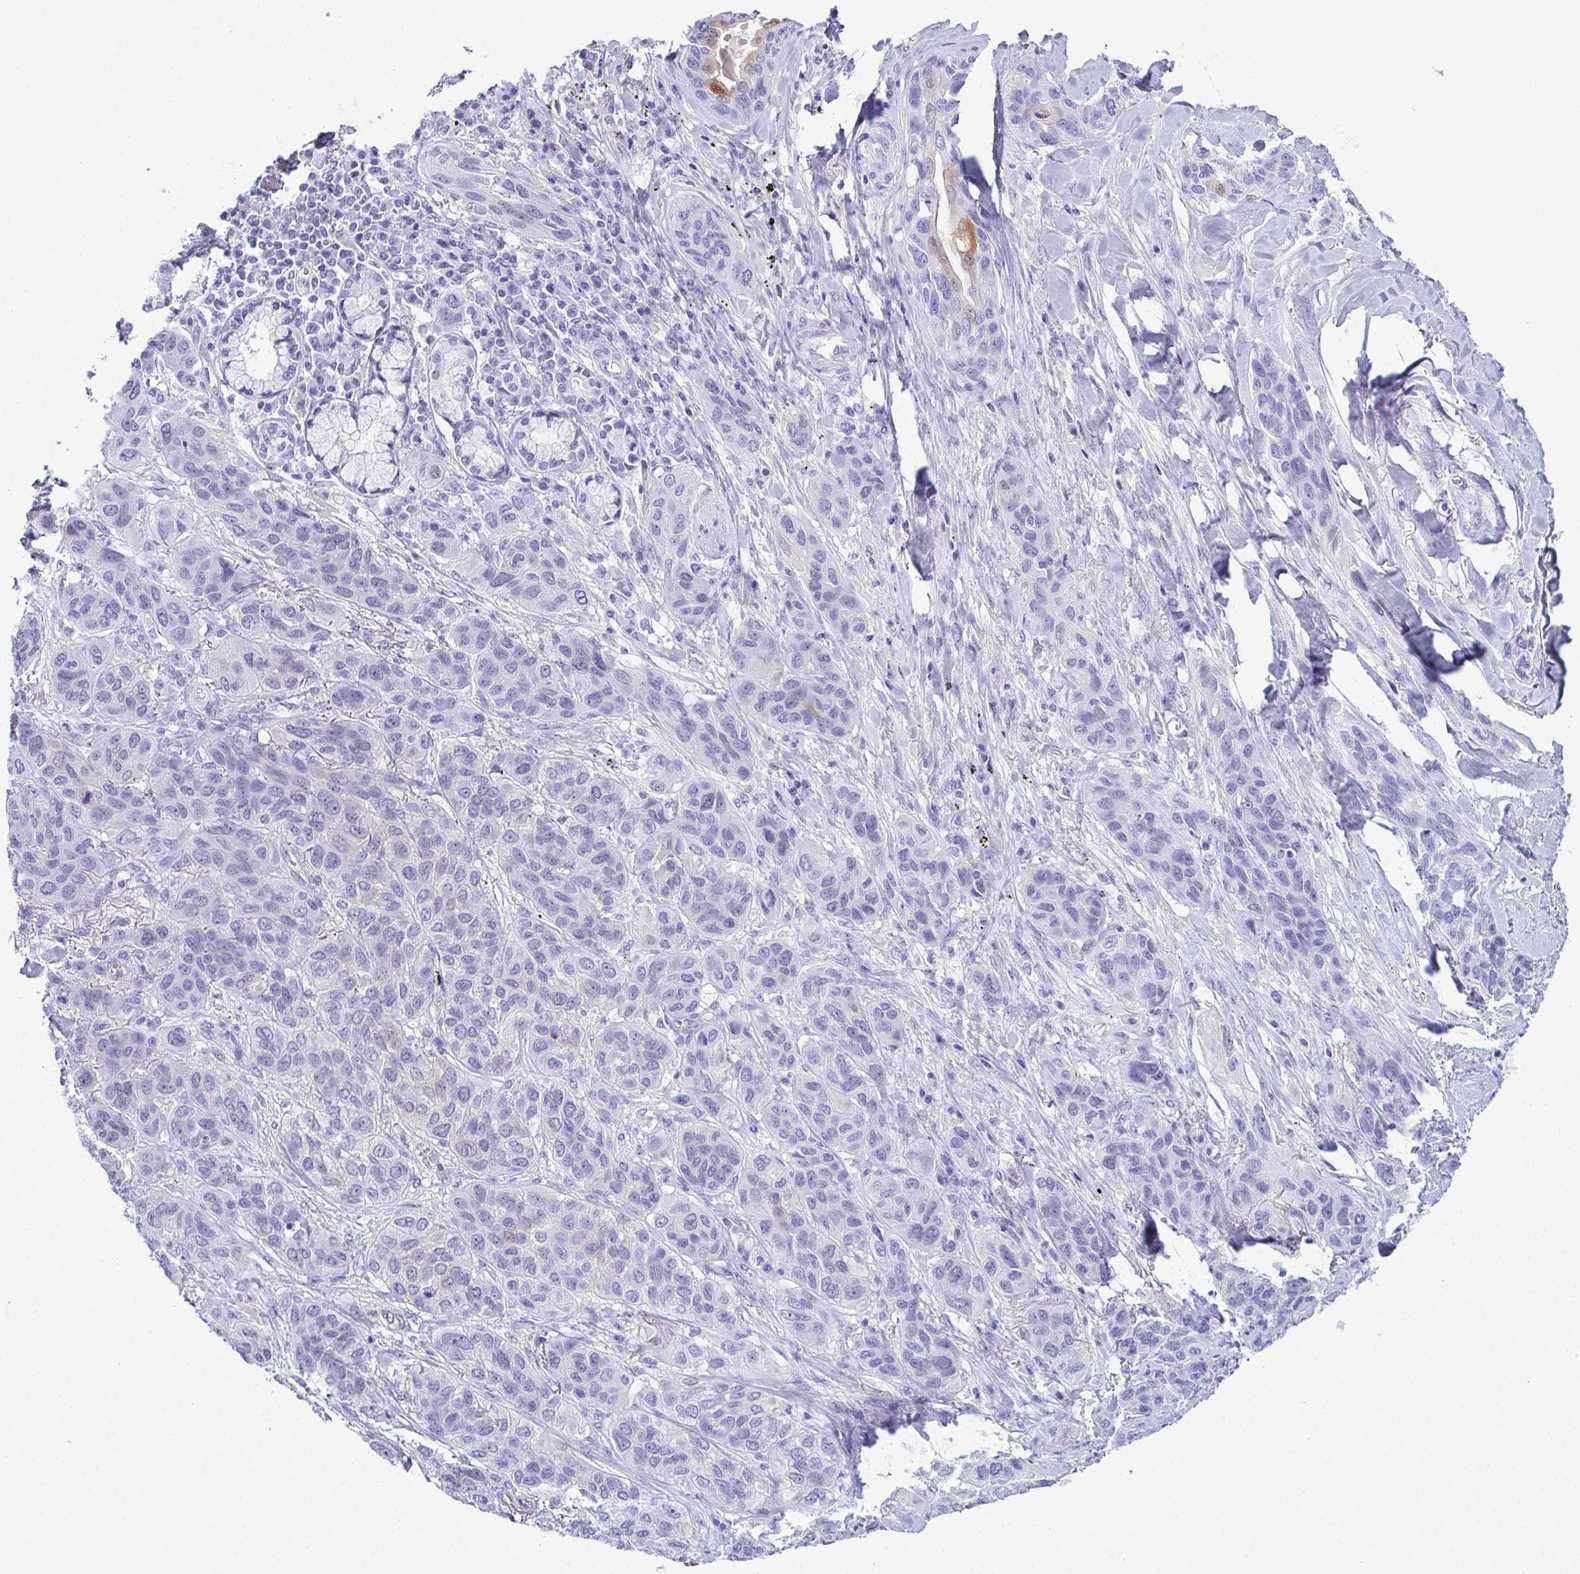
{"staining": {"intensity": "weak", "quantity": "<25%", "location": "nuclear"}, "tissue": "lung cancer", "cell_type": "Tumor cells", "image_type": "cancer", "snomed": [{"axis": "morphology", "description": "Squamous cell carcinoma, NOS"}, {"axis": "topography", "description": "Lung"}], "caption": "Tumor cells are negative for protein expression in human lung cancer.", "gene": "CDA", "patient": {"sex": "female", "age": 70}}